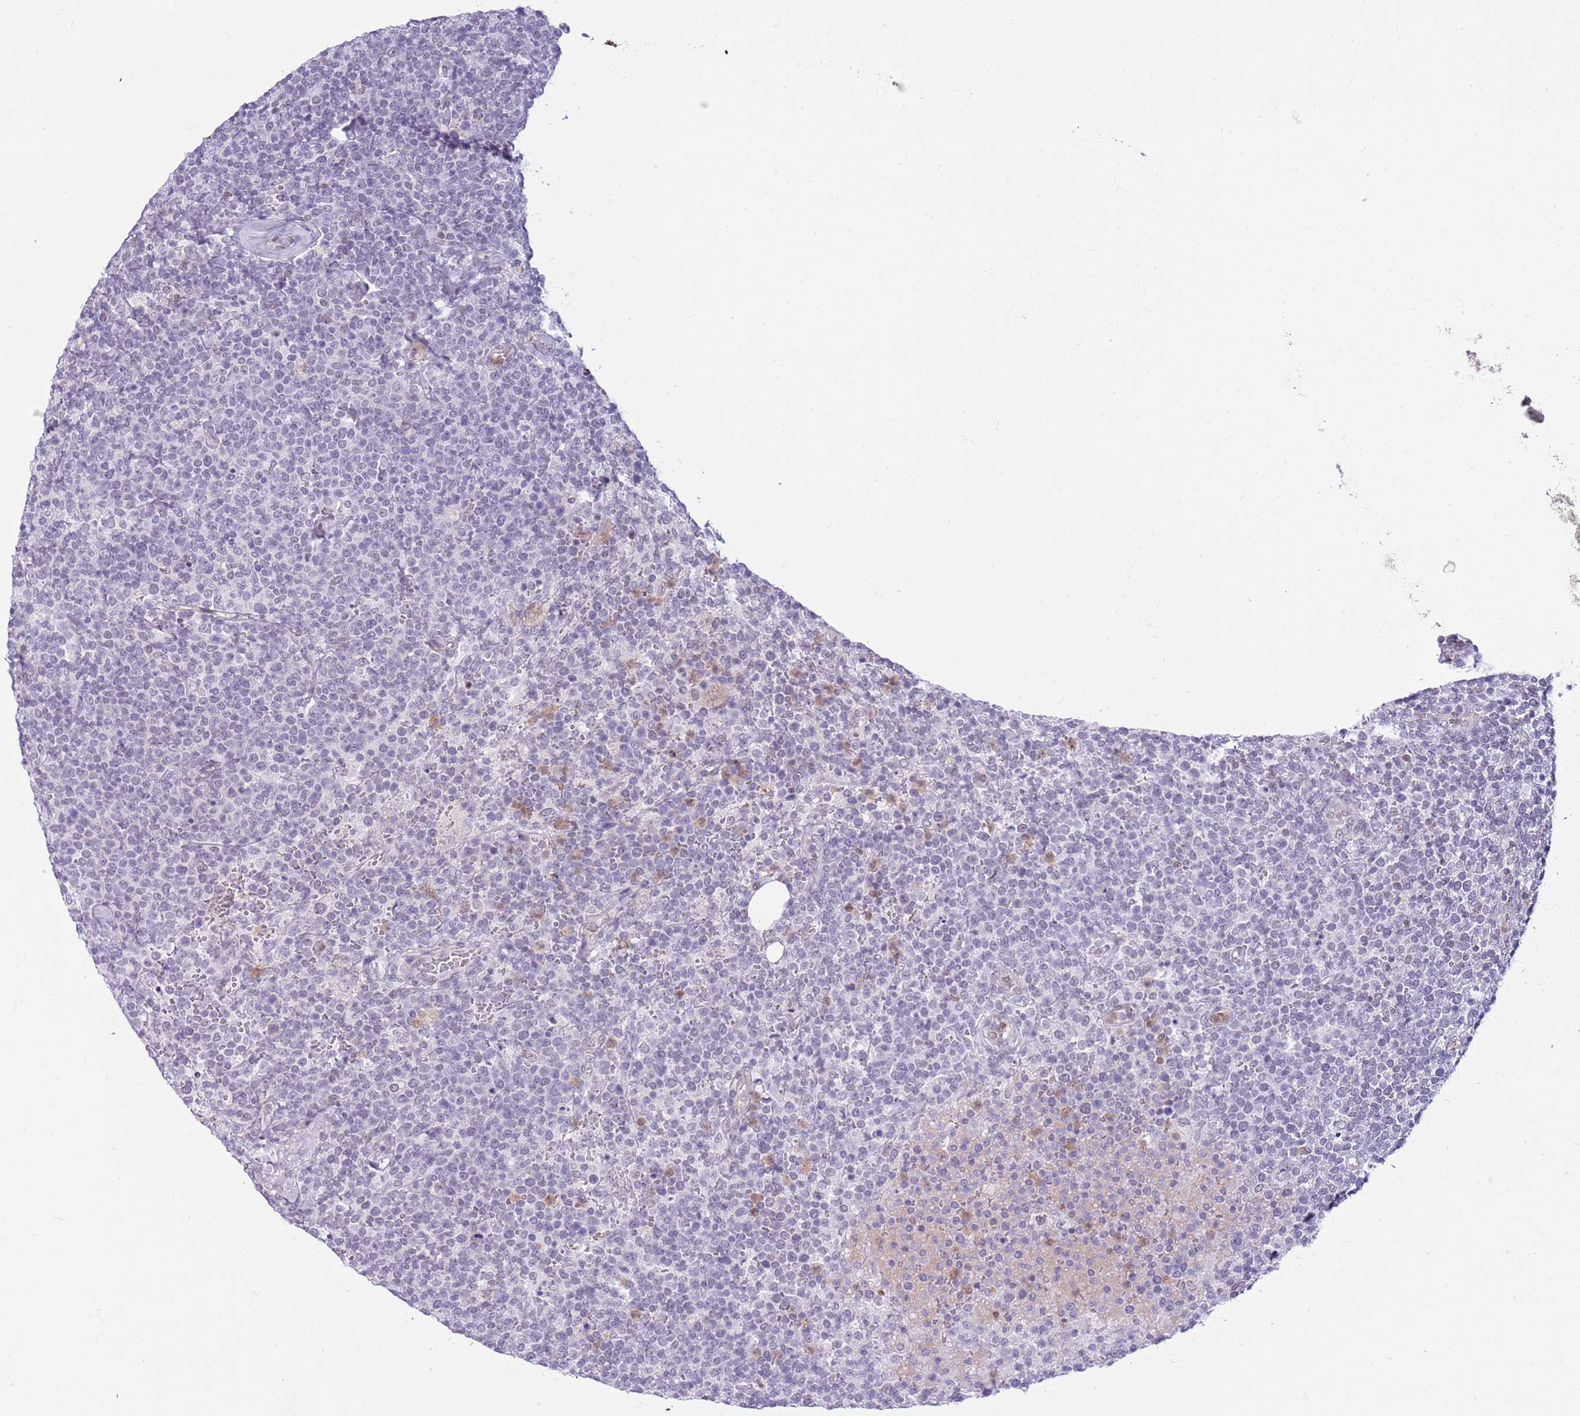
{"staining": {"intensity": "negative", "quantity": "none", "location": "none"}, "tissue": "lymphoma", "cell_type": "Tumor cells", "image_type": "cancer", "snomed": [{"axis": "morphology", "description": "Malignant lymphoma, non-Hodgkin's type, High grade"}, {"axis": "topography", "description": "Lymph node"}], "caption": "There is no significant staining in tumor cells of lymphoma. (Stains: DAB (3,3'-diaminobenzidine) immunohistochemistry (IHC) with hematoxylin counter stain, Microscopy: brightfield microscopy at high magnification).", "gene": "DHX32", "patient": {"sex": "male", "age": 61}}